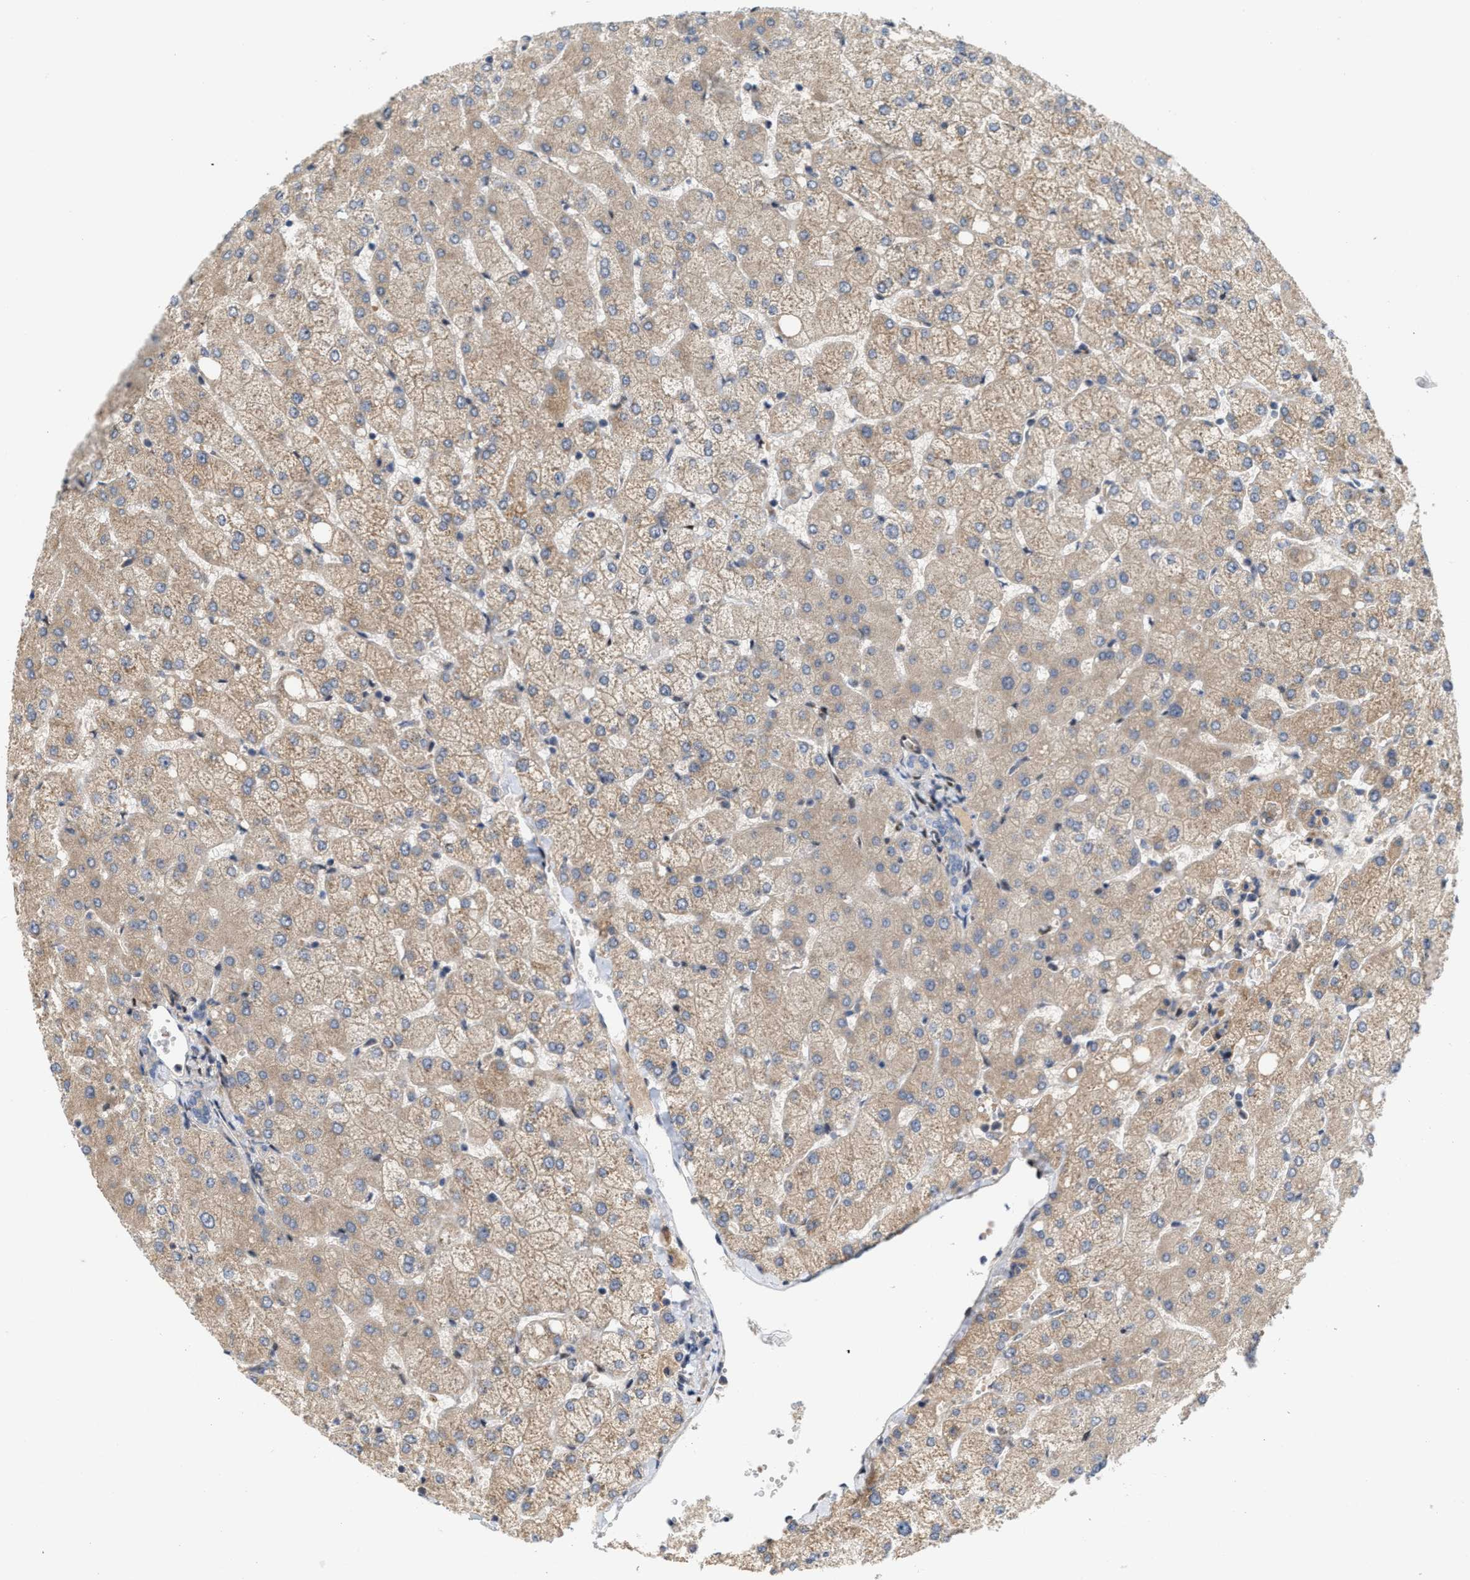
{"staining": {"intensity": "negative", "quantity": "none", "location": "none"}, "tissue": "liver", "cell_type": "Cholangiocytes", "image_type": "normal", "snomed": [{"axis": "morphology", "description": "Normal tissue, NOS"}, {"axis": "topography", "description": "Liver"}], "caption": "Immunohistochemical staining of unremarkable liver shows no significant expression in cholangiocytes.", "gene": "TCF4", "patient": {"sex": "female", "age": 54}}